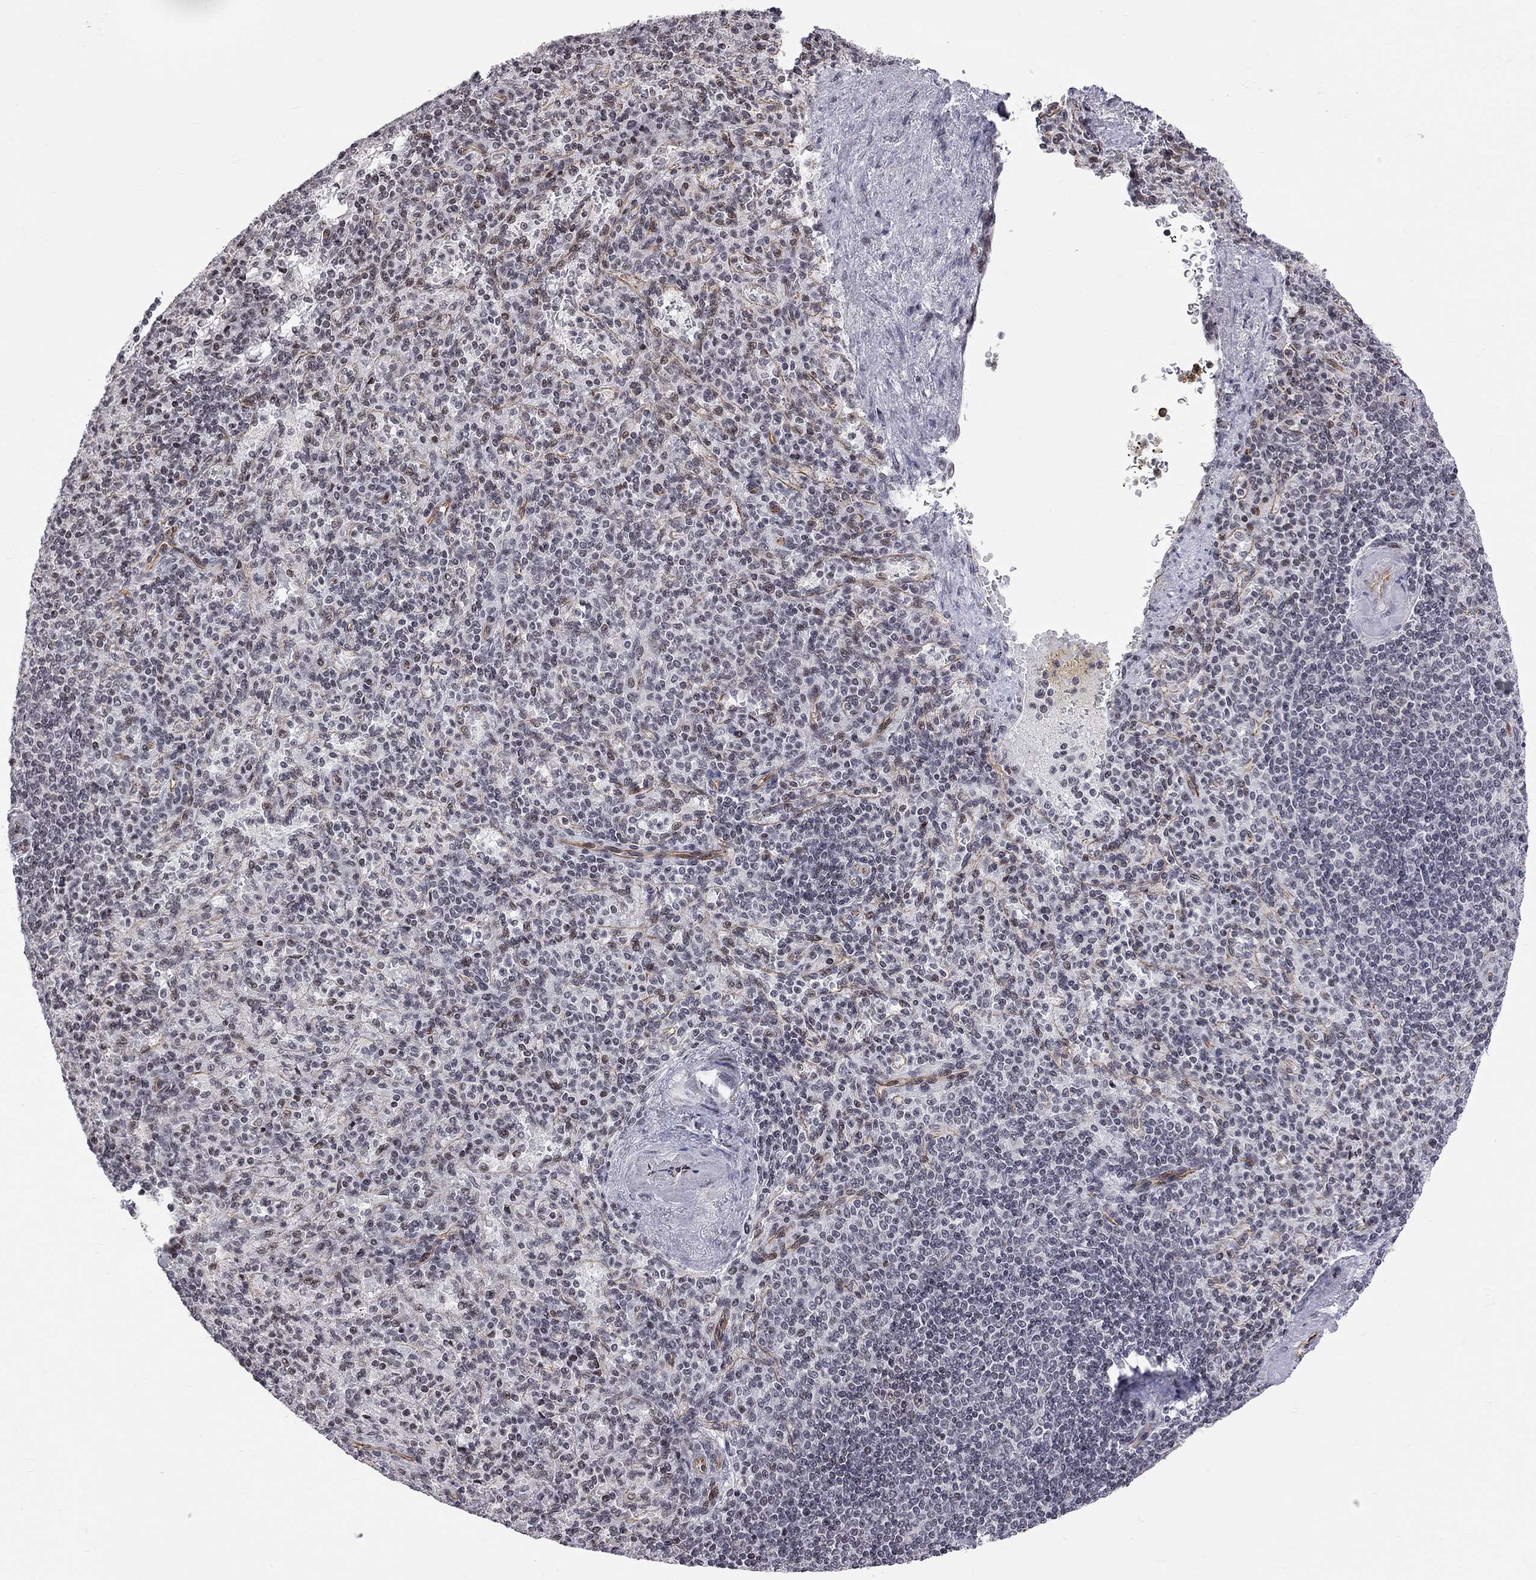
{"staining": {"intensity": "negative", "quantity": "none", "location": "none"}, "tissue": "spleen", "cell_type": "Cells in red pulp", "image_type": "normal", "snomed": [{"axis": "morphology", "description": "Normal tissue, NOS"}, {"axis": "topography", "description": "Spleen"}], "caption": "This is an IHC image of benign human spleen. There is no expression in cells in red pulp.", "gene": "MTNR1B", "patient": {"sex": "female", "age": 74}}